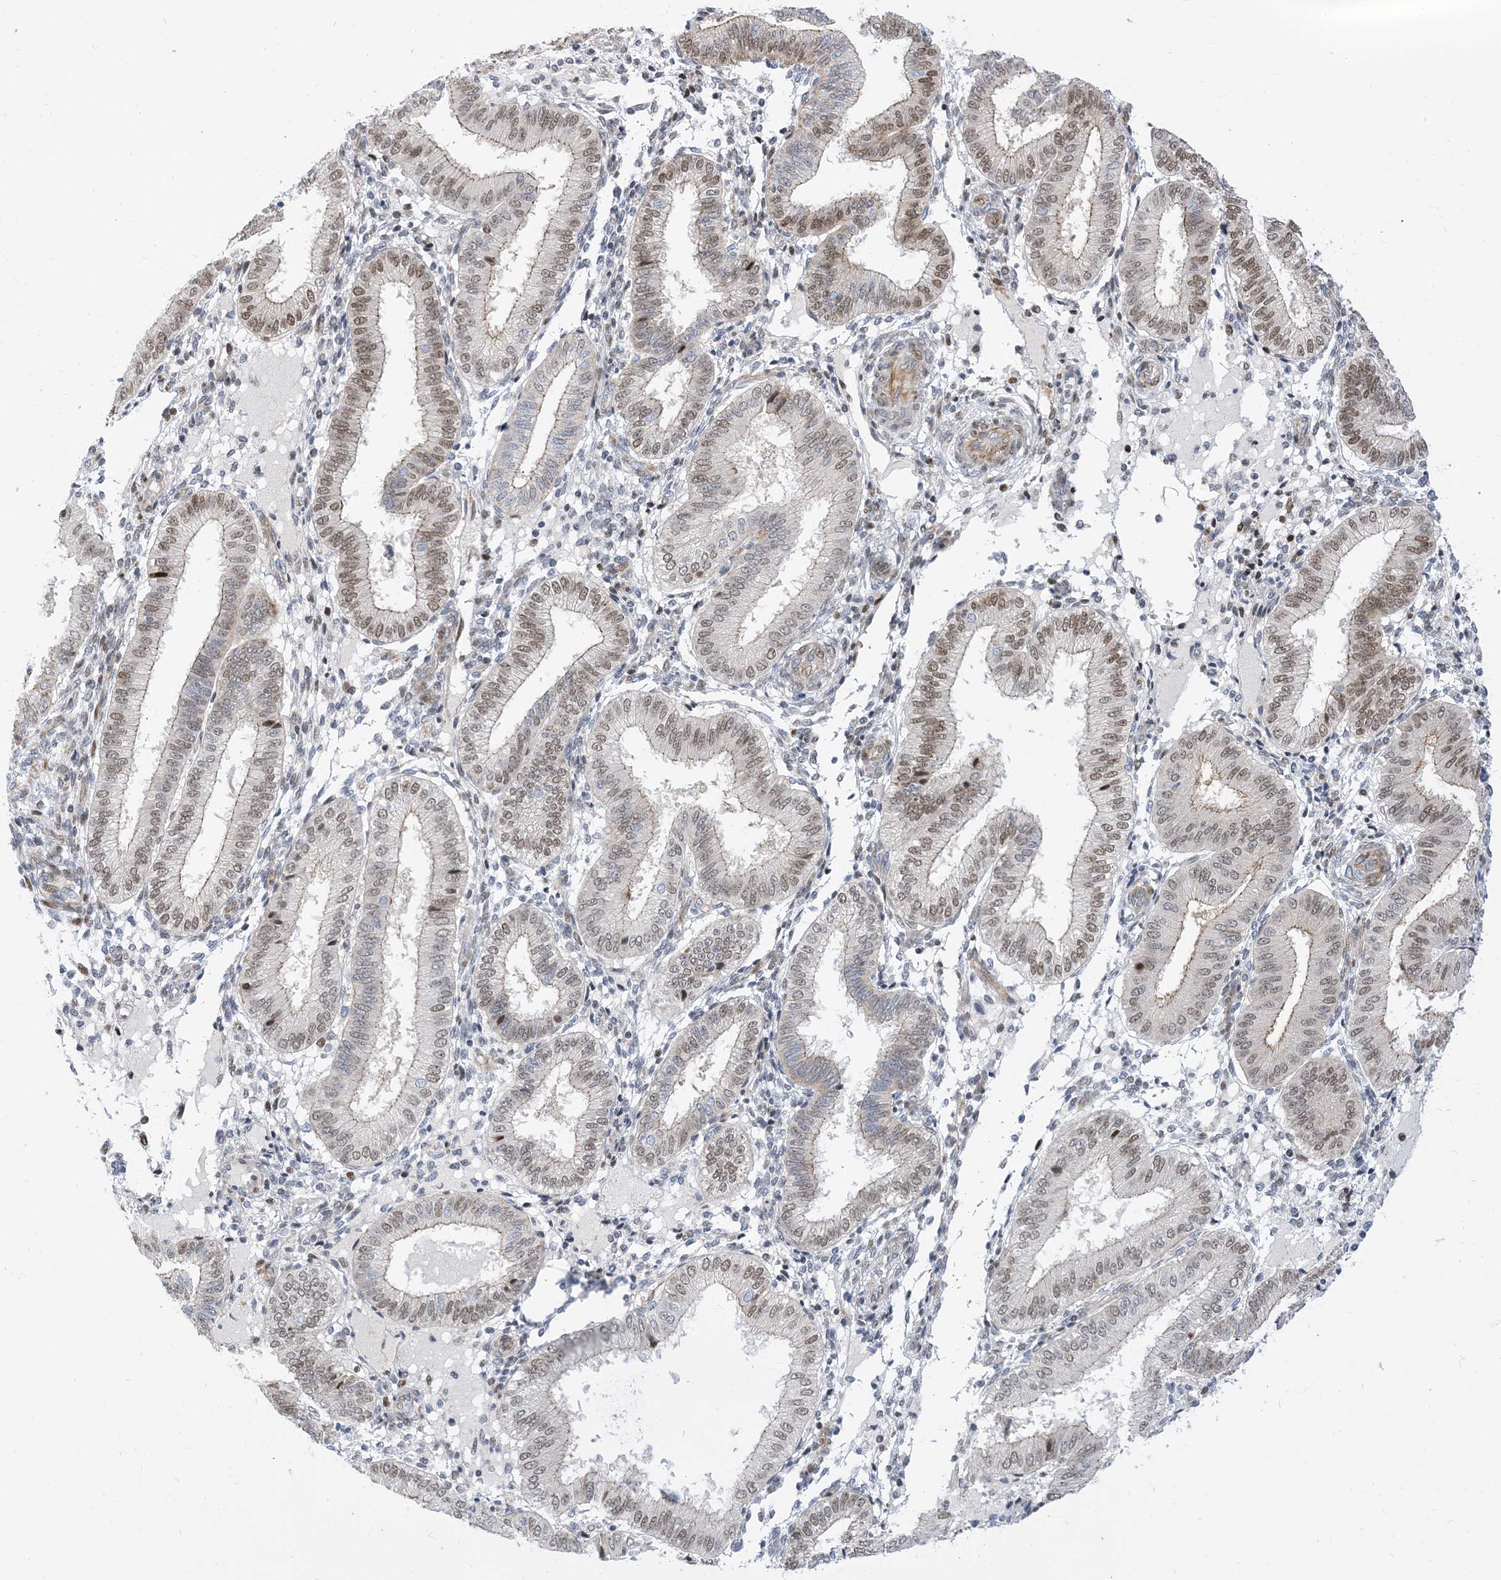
{"staining": {"intensity": "negative", "quantity": "none", "location": "none"}, "tissue": "endometrium", "cell_type": "Cells in endometrial stroma", "image_type": "normal", "snomed": [{"axis": "morphology", "description": "Normal tissue, NOS"}, {"axis": "topography", "description": "Endometrium"}], "caption": "Cells in endometrial stroma are negative for protein expression in unremarkable human endometrium. (DAB (3,3'-diaminobenzidine) immunohistochemistry (IHC), high magnification).", "gene": "TYSND1", "patient": {"sex": "female", "age": 39}}